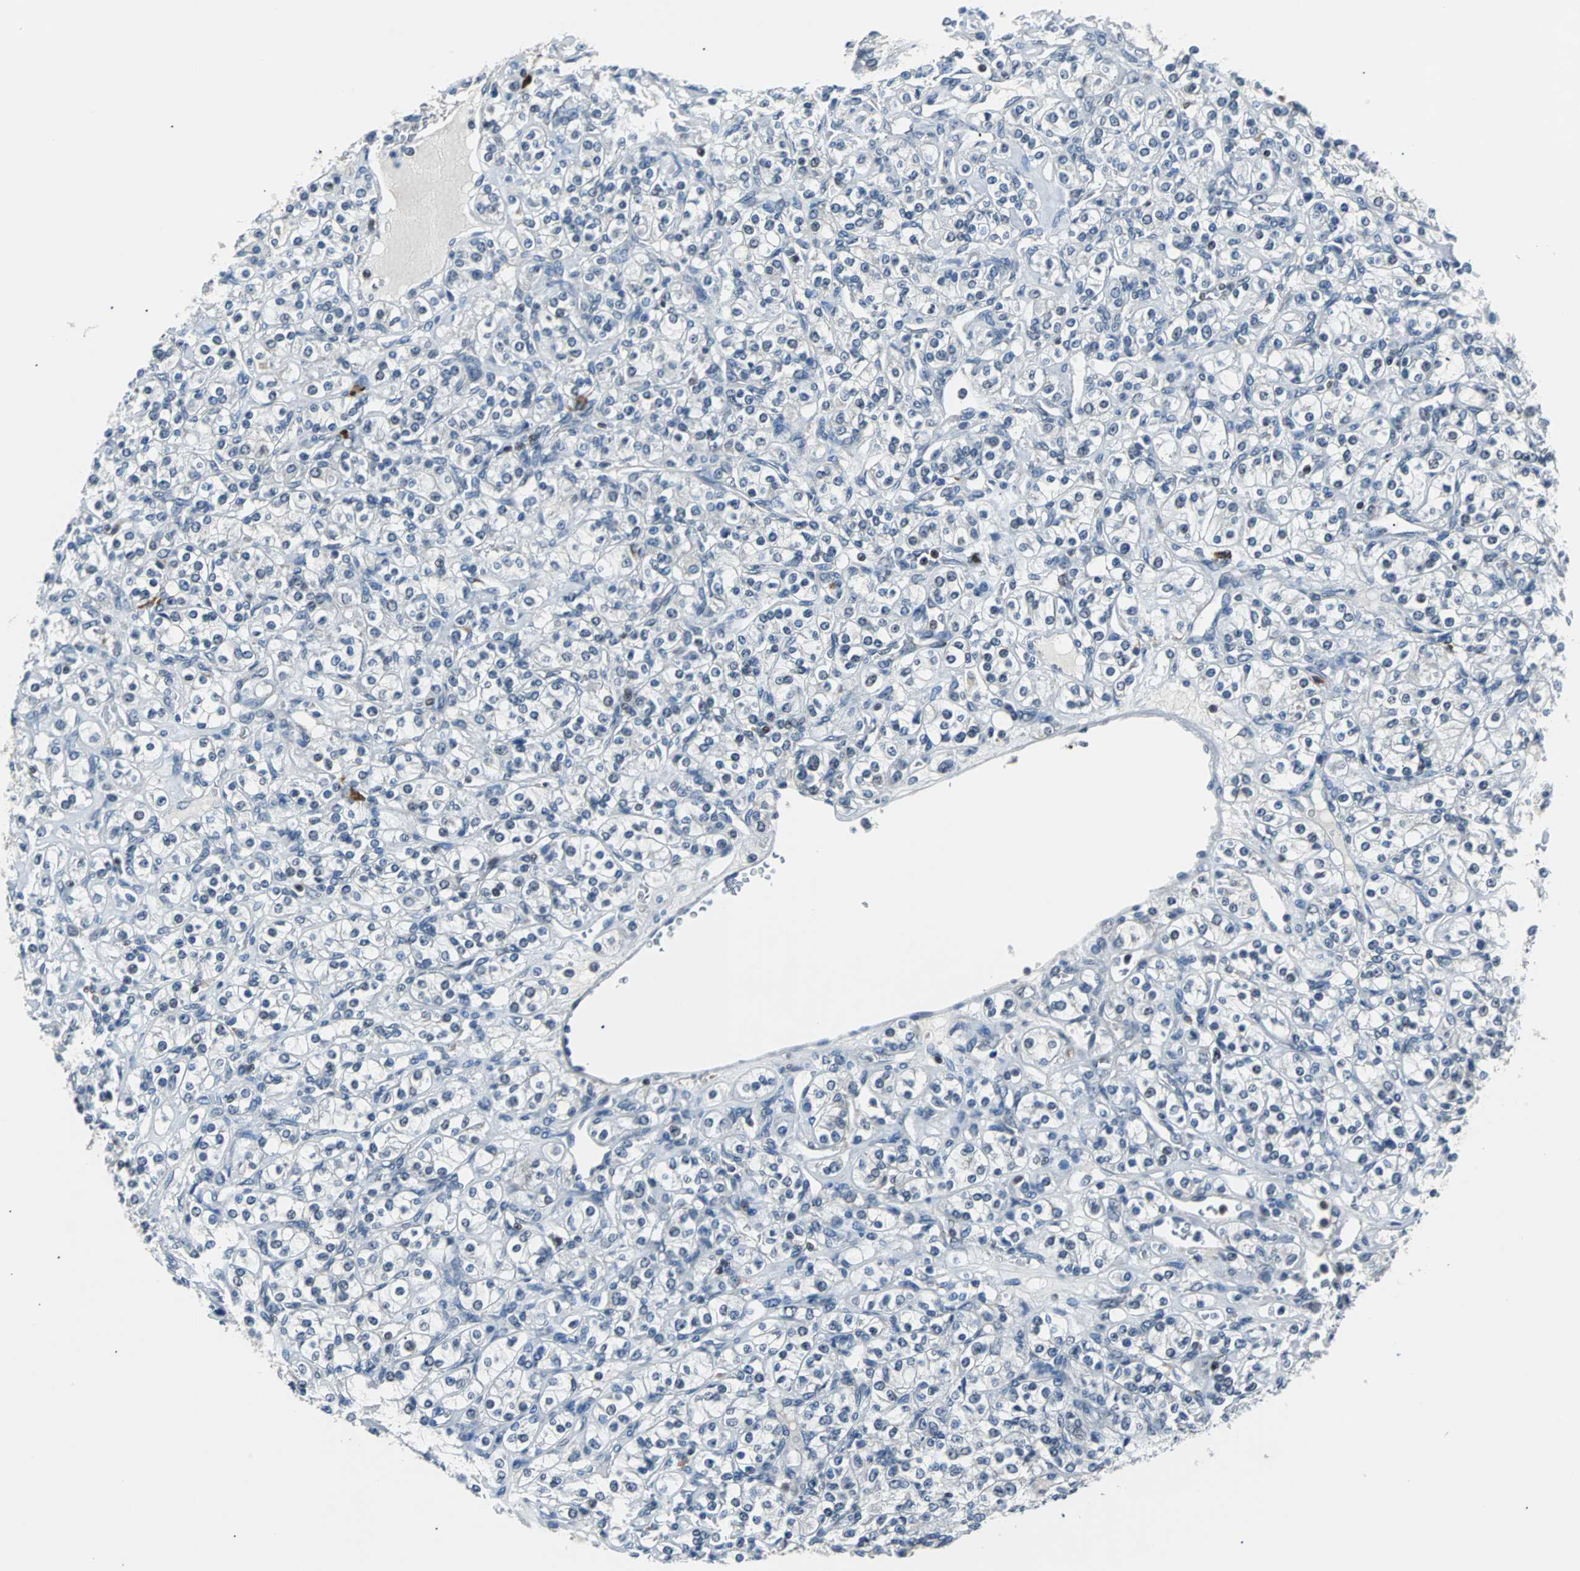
{"staining": {"intensity": "negative", "quantity": "none", "location": "none"}, "tissue": "renal cancer", "cell_type": "Tumor cells", "image_type": "cancer", "snomed": [{"axis": "morphology", "description": "Adenocarcinoma, NOS"}, {"axis": "topography", "description": "Kidney"}], "caption": "This is an immunohistochemistry (IHC) image of human renal adenocarcinoma. There is no staining in tumor cells.", "gene": "USP28", "patient": {"sex": "male", "age": 77}}